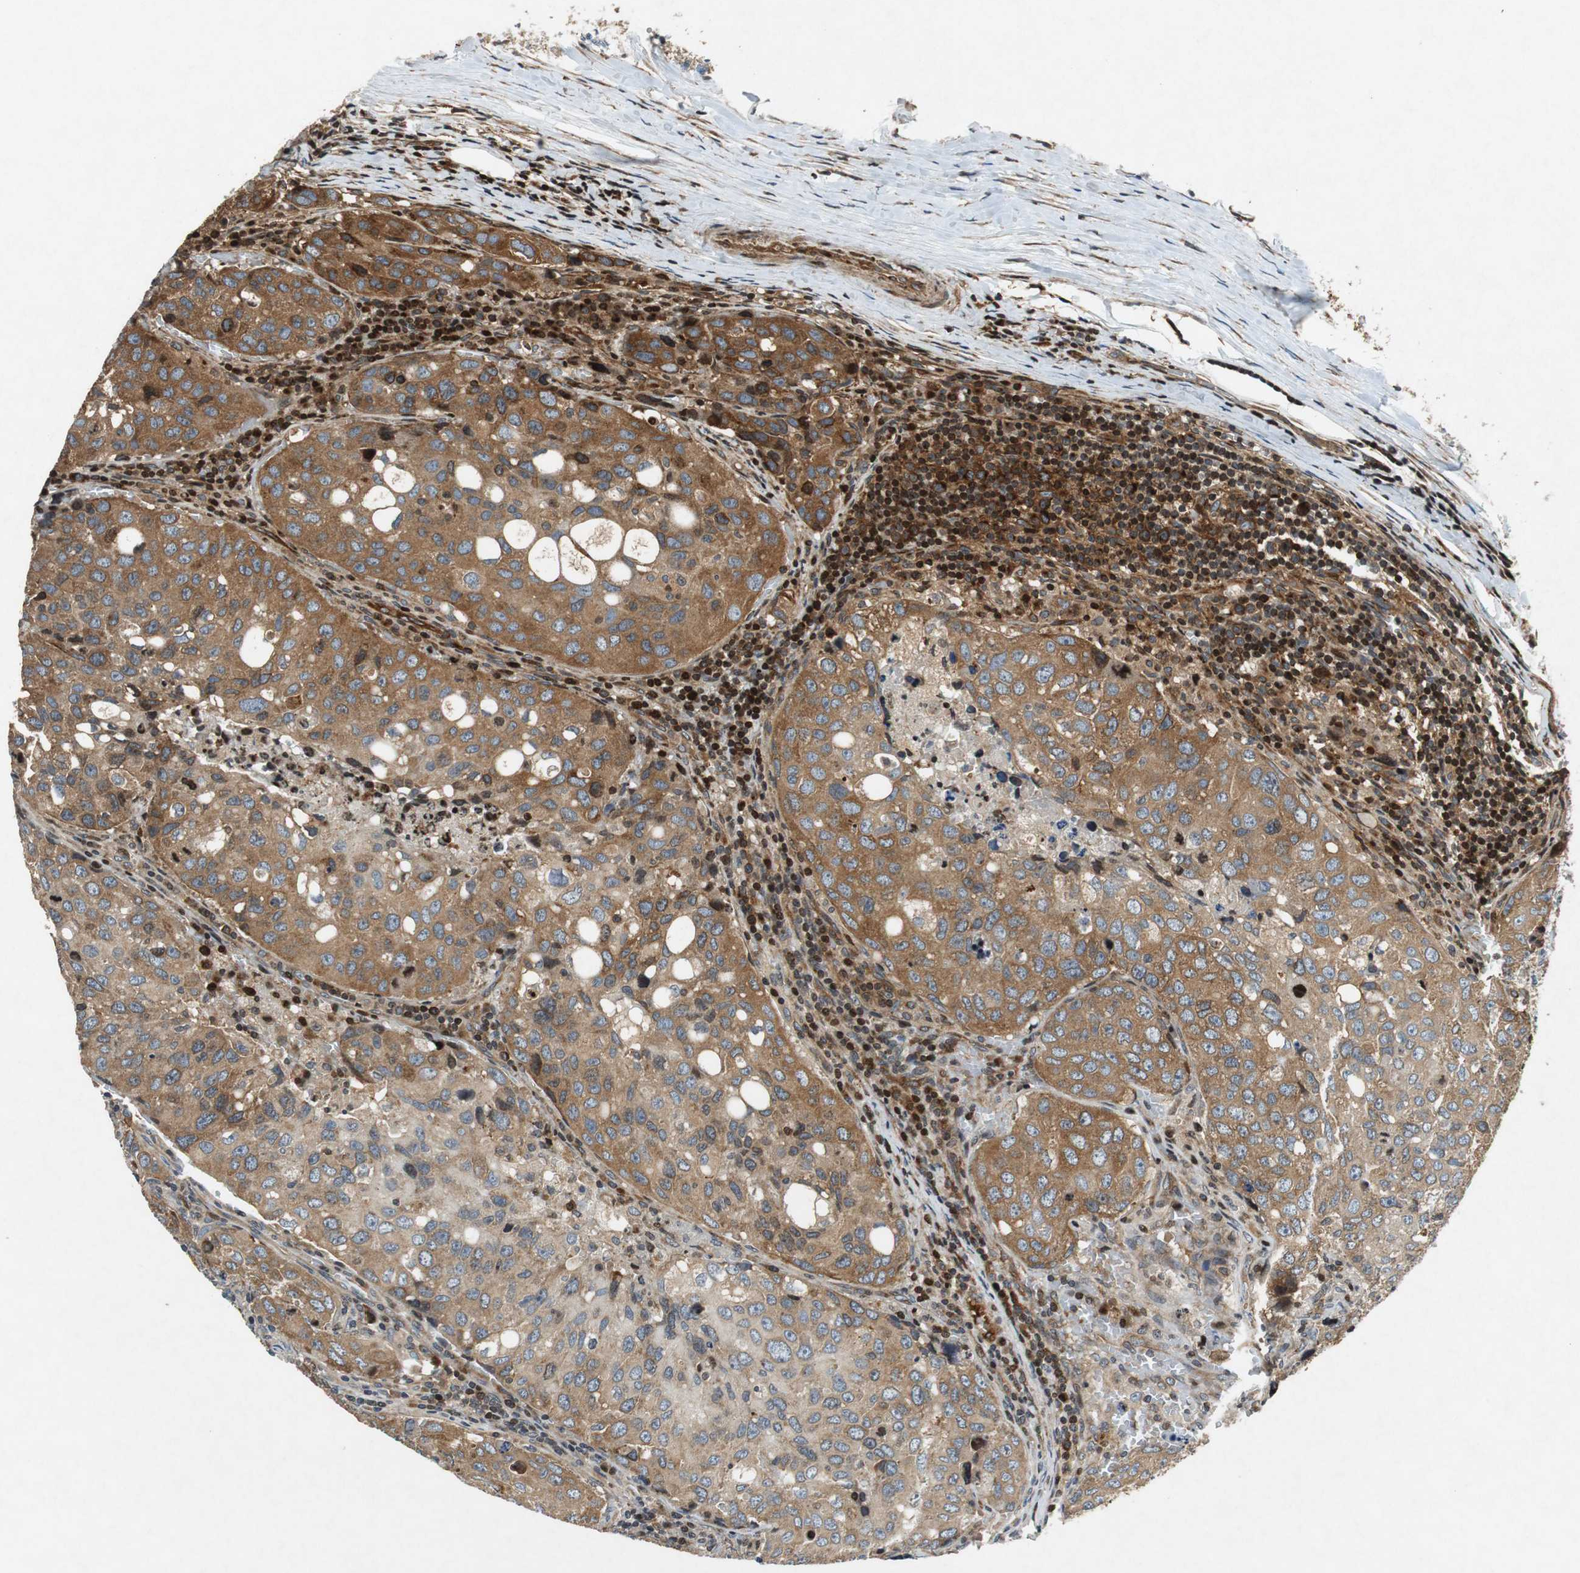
{"staining": {"intensity": "strong", "quantity": "25%-75%", "location": "cytoplasmic/membranous"}, "tissue": "urothelial cancer", "cell_type": "Tumor cells", "image_type": "cancer", "snomed": [{"axis": "morphology", "description": "Urothelial carcinoma, High grade"}, {"axis": "topography", "description": "Lymph node"}, {"axis": "topography", "description": "Urinary bladder"}], "caption": "Protein staining demonstrates strong cytoplasmic/membranous positivity in approximately 25%-75% of tumor cells in high-grade urothelial carcinoma.", "gene": "TUBA4A", "patient": {"sex": "male", "age": 51}}